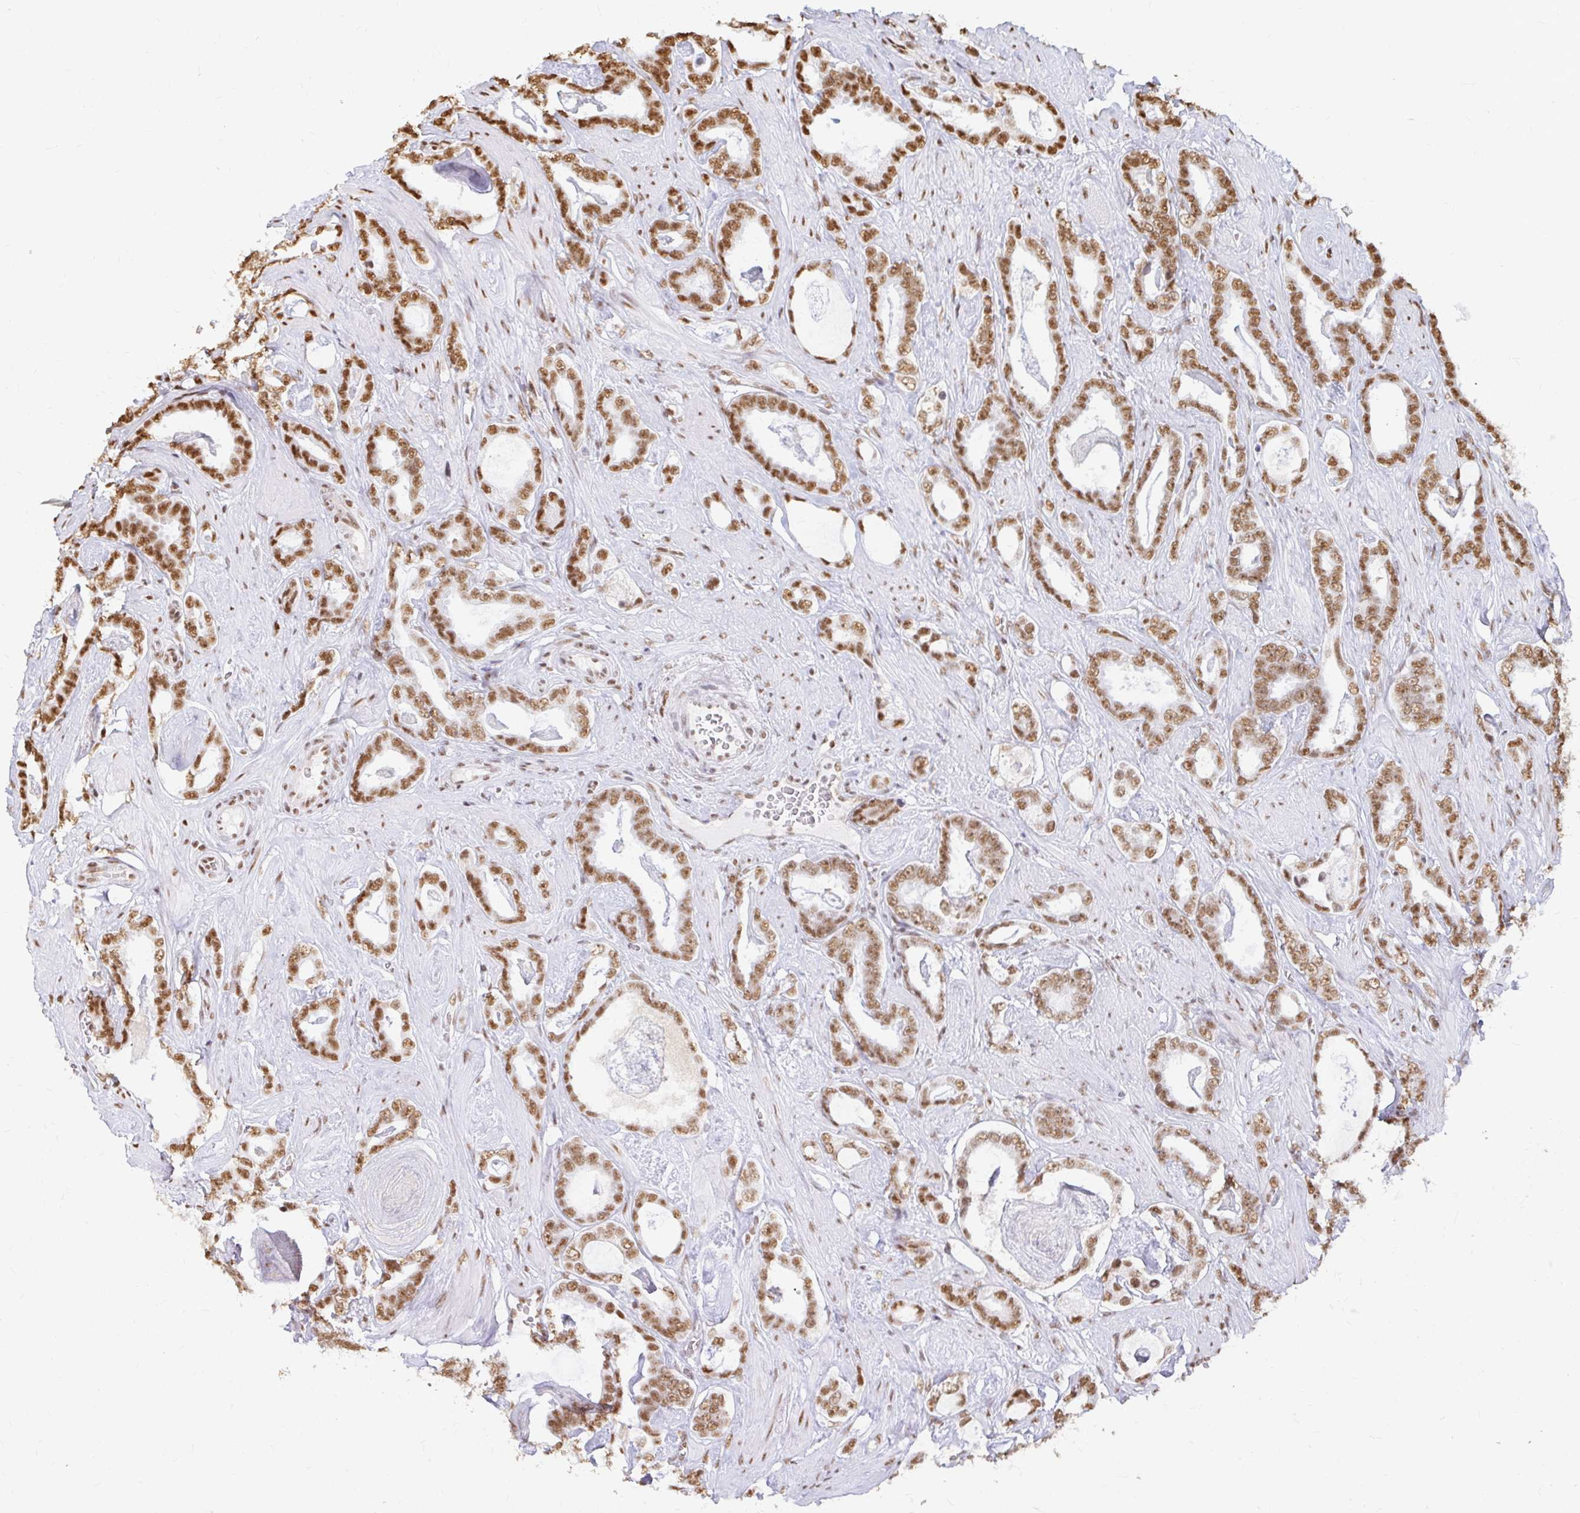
{"staining": {"intensity": "moderate", "quantity": ">75%", "location": "nuclear"}, "tissue": "prostate cancer", "cell_type": "Tumor cells", "image_type": "cancer", "snomed": [{"axis": "morphology", "description": "Adenocarcinoma, High grade"}, {"axis": "topography", "description": "Prostate"}], "caption": "IHC micrograph of adenocarcinoma (high-grade) (prostate) stained for a protein (brown), which reveals medium levels of moderate nuclear positivity in about >75% of tumor cells.", "gene": "HNRNPU", "patient": {"sex": "male", "age": 63}}